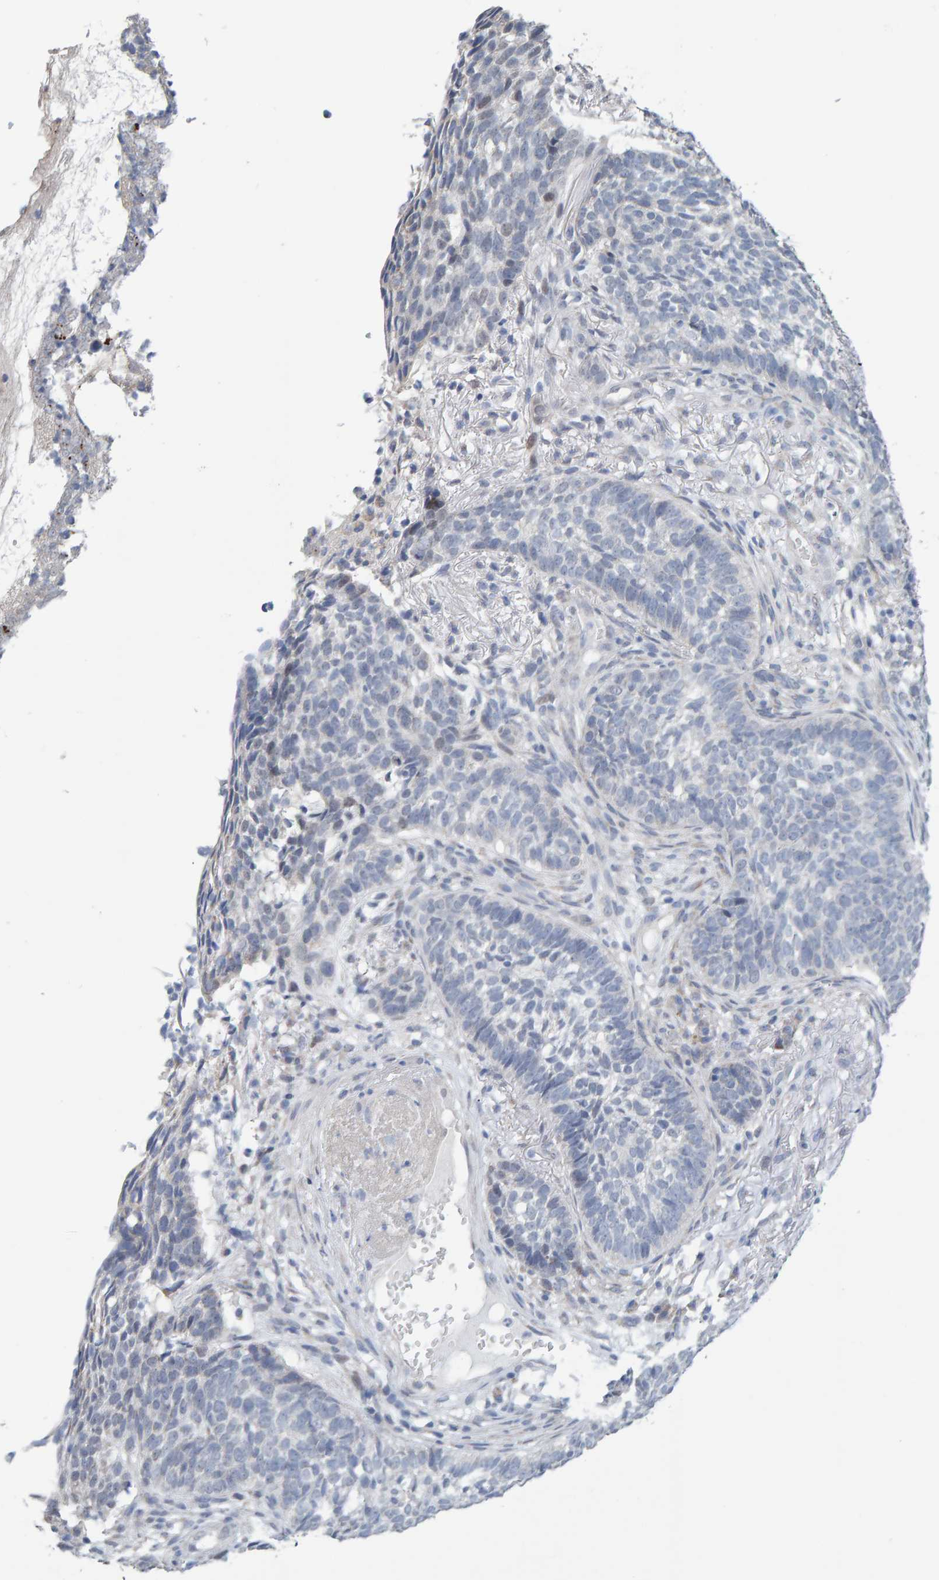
{"staining": {"intensity": "negative", "quantity": "none", "location": "none"}, "tissue": "skin cancer", "cell_type": "Tumor cells", "image_type": "cancer", "snomed": [{"axis": "morphology", "description": "Basal cell carcinoma"}, {"axis": "topography", "description": "Skin"}], "caption": "Skin cancer (basal cell carcinoma) was stained to show a protein in brown. There is no significant staining in tumor cells. (DAB (3,3'-diaminobenzidine) IHC visualized using brightfield microscopy, high magnification).", "gene": "USP43", "patient": {"sex": "male", "age": 85}}